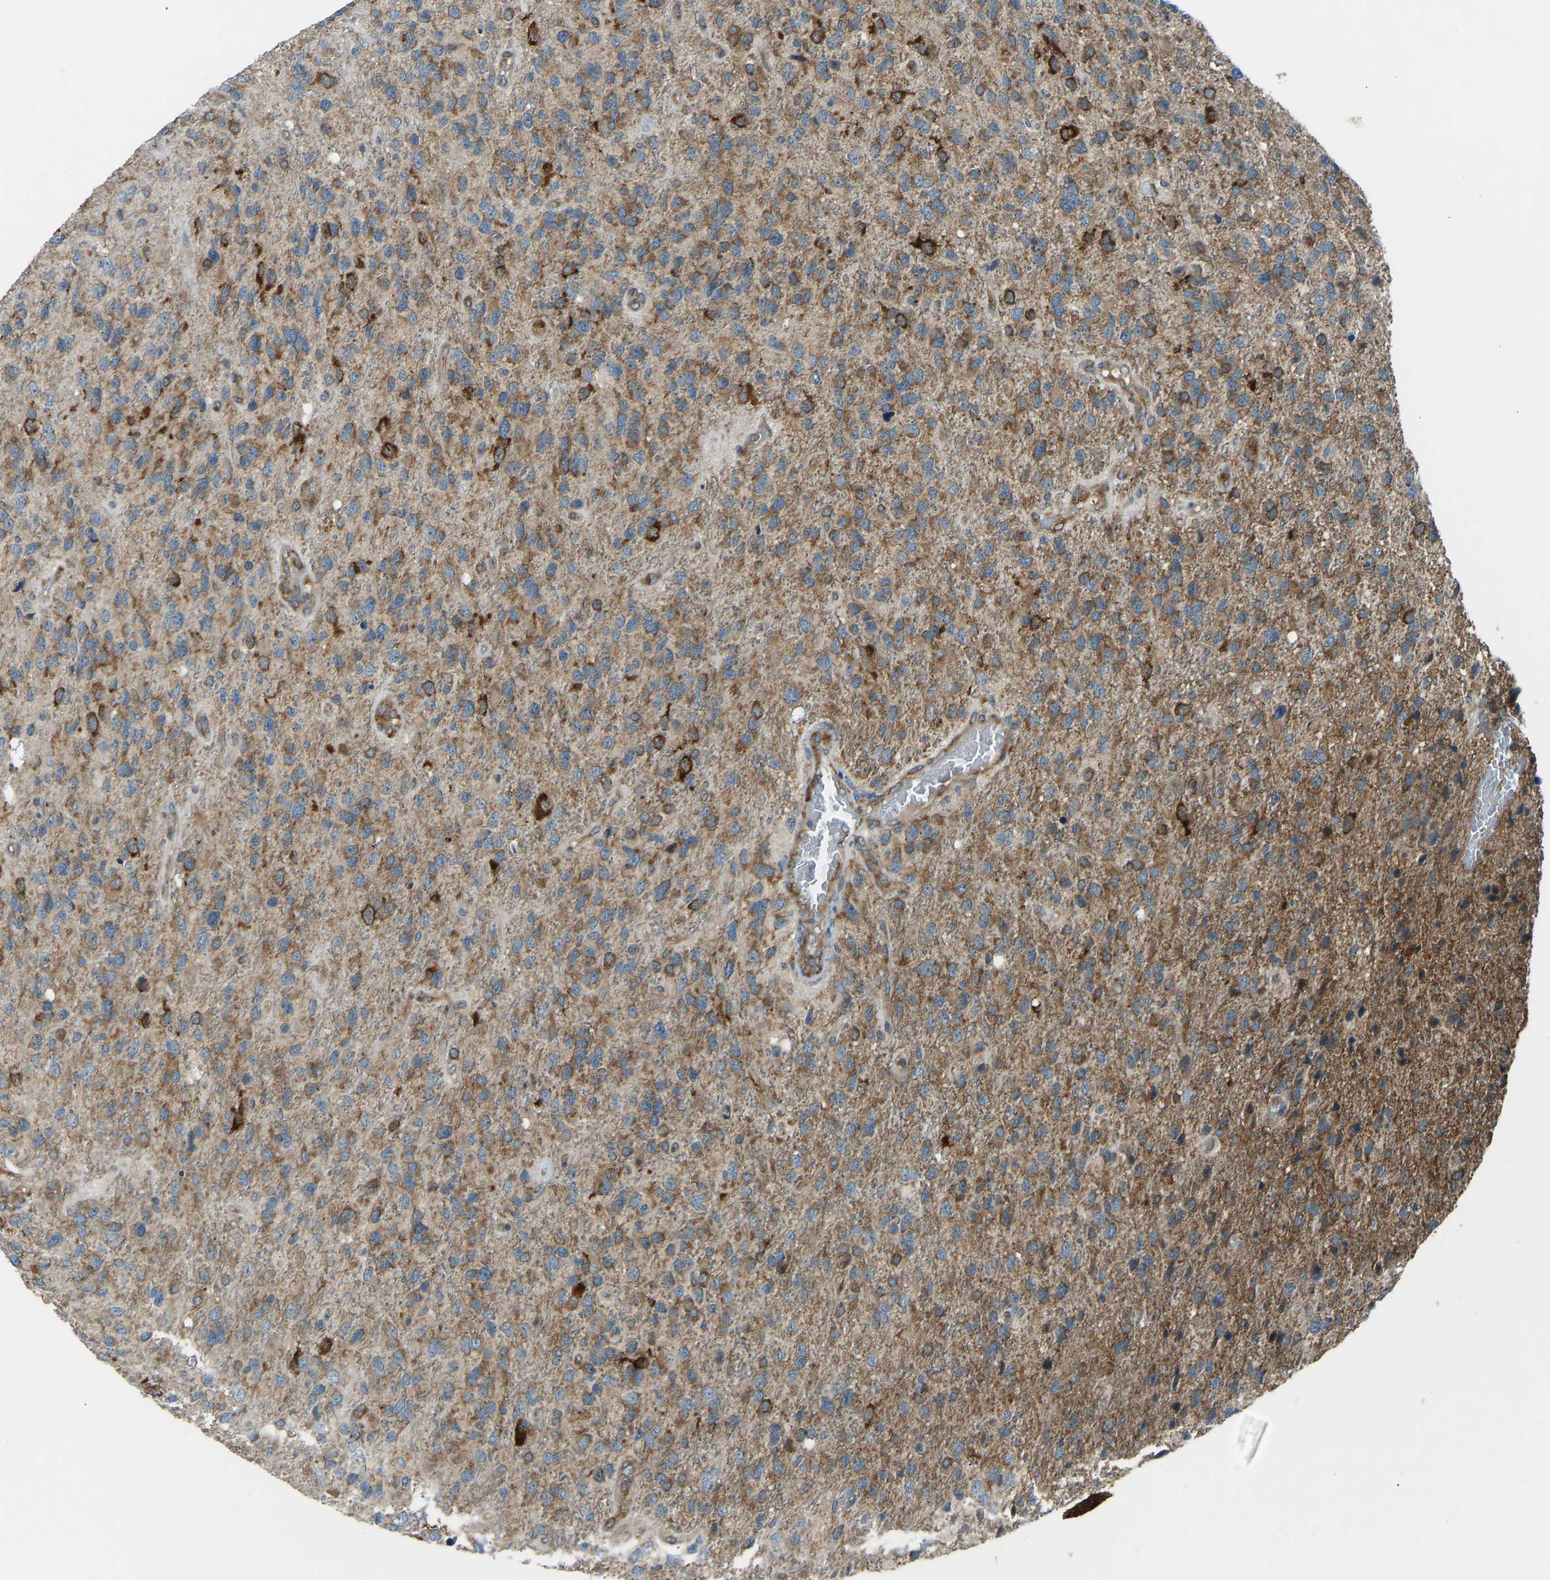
{"staining": {"intensity": "moderate", "quantity": ">75%", "location": "cytoplasmic/membranous"}, "tissue": "glioma", "cell_type": "Tumor cells", "image_type": "cancer", "snomed": [{"axis": "morphology", "description": "Glioma, malignant, High grade"}, {"axis": "topography", "description": "Brain"}], "caption": "IHC of malignant glioma (high-grade) displays medium levels of moderate cytoplasmic/membranous staining in approximately >75% of tumor cells.", "gene": "STAU2", "patient": {"sex": "female", "age": 58}}